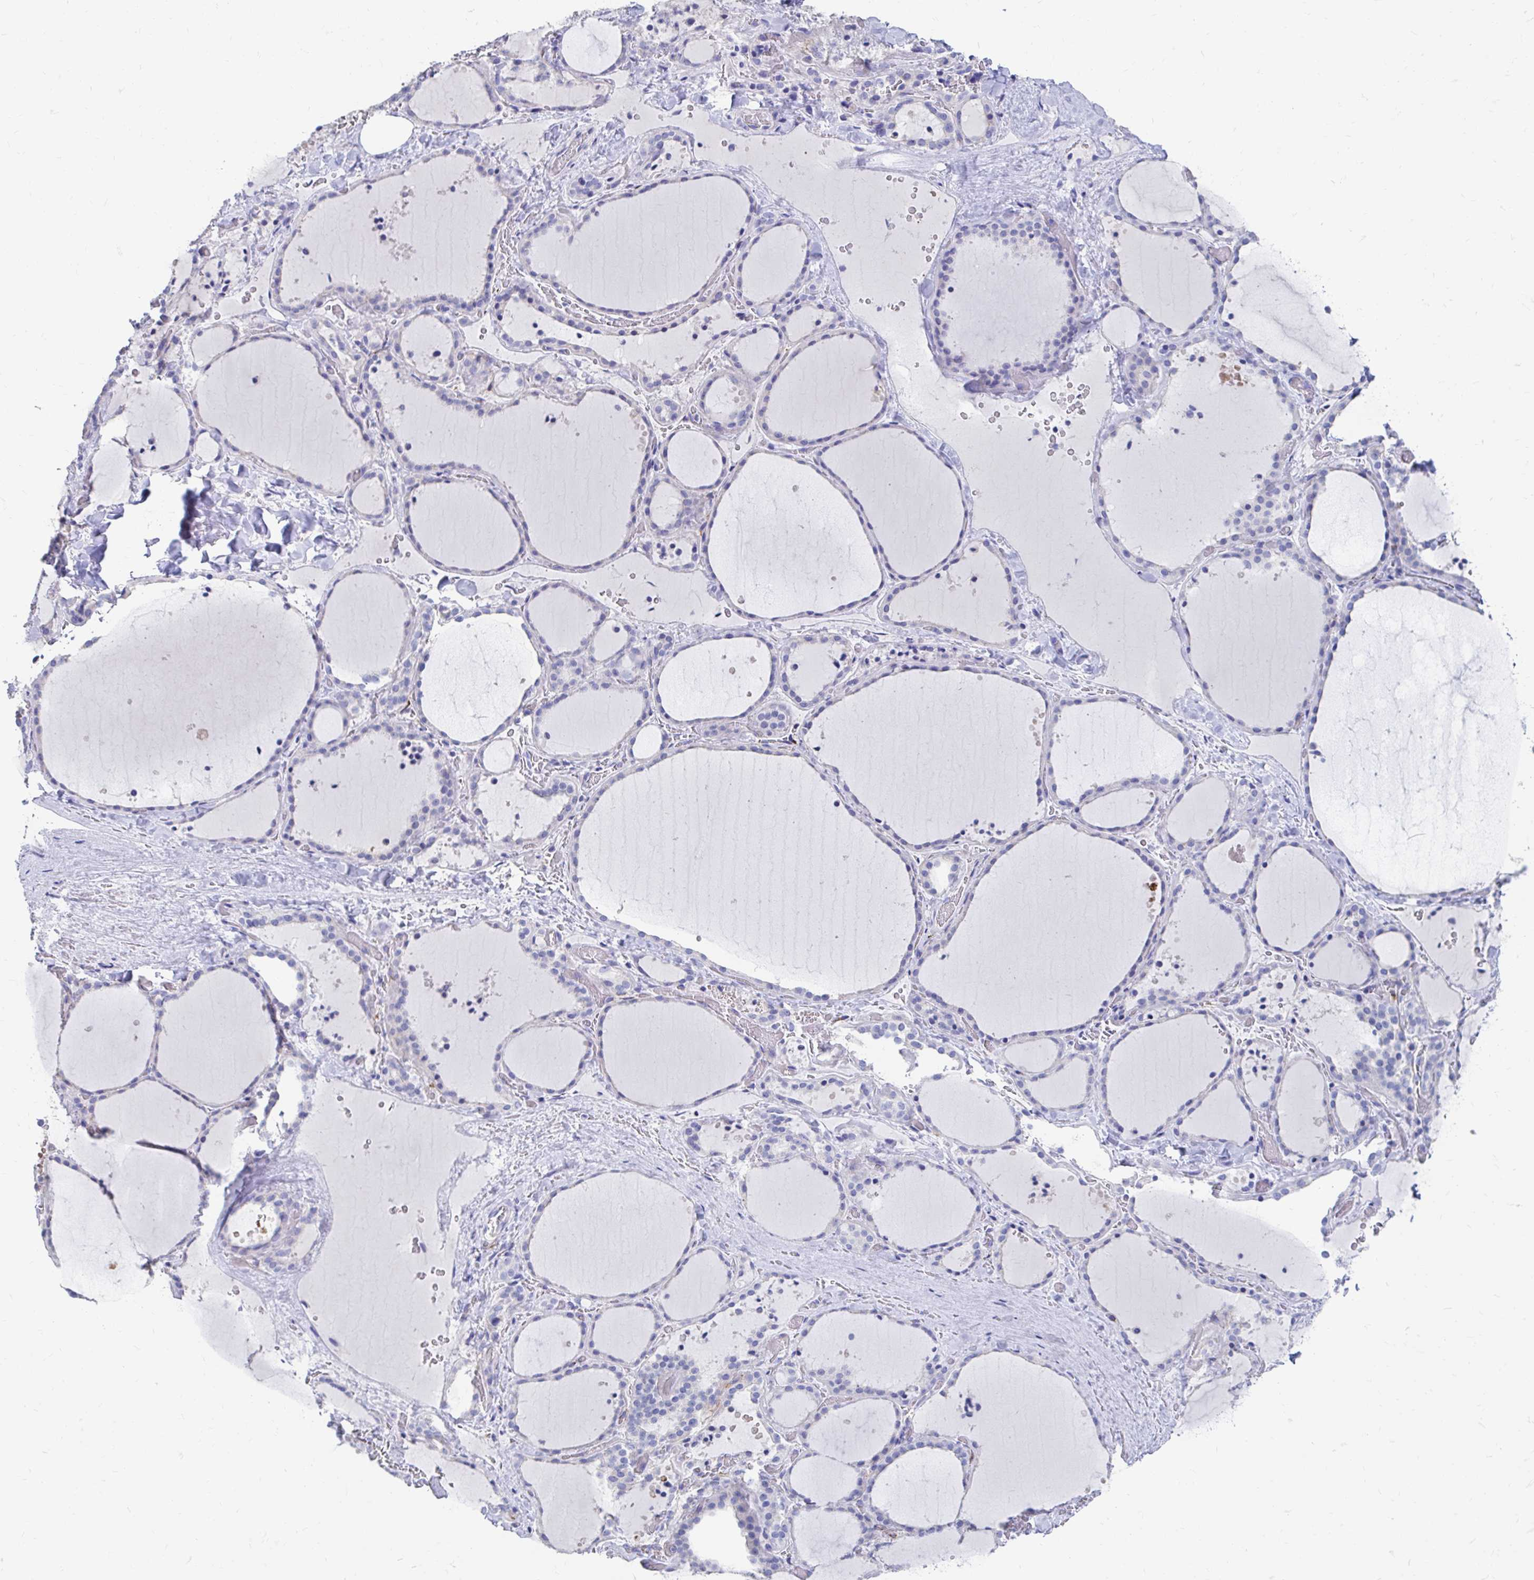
{"staining": {"intensity": "negative", "quantity": "none", "location": "none"}, "tissue": "thyroid gland", "cell_type": "Glandular cells", "image_type": "normal", "snomed": [{"axis": "morphology", "description": "Normal tissue, NOS"}, {"axis": "topography", "description": "Thyroid gland"}], "caption": "Human thyroid gland stained for a protein using IHC displays no staining in glandular cells.", "gene": "LAMC3", "patient": {"sex": "female", "age": 36}}